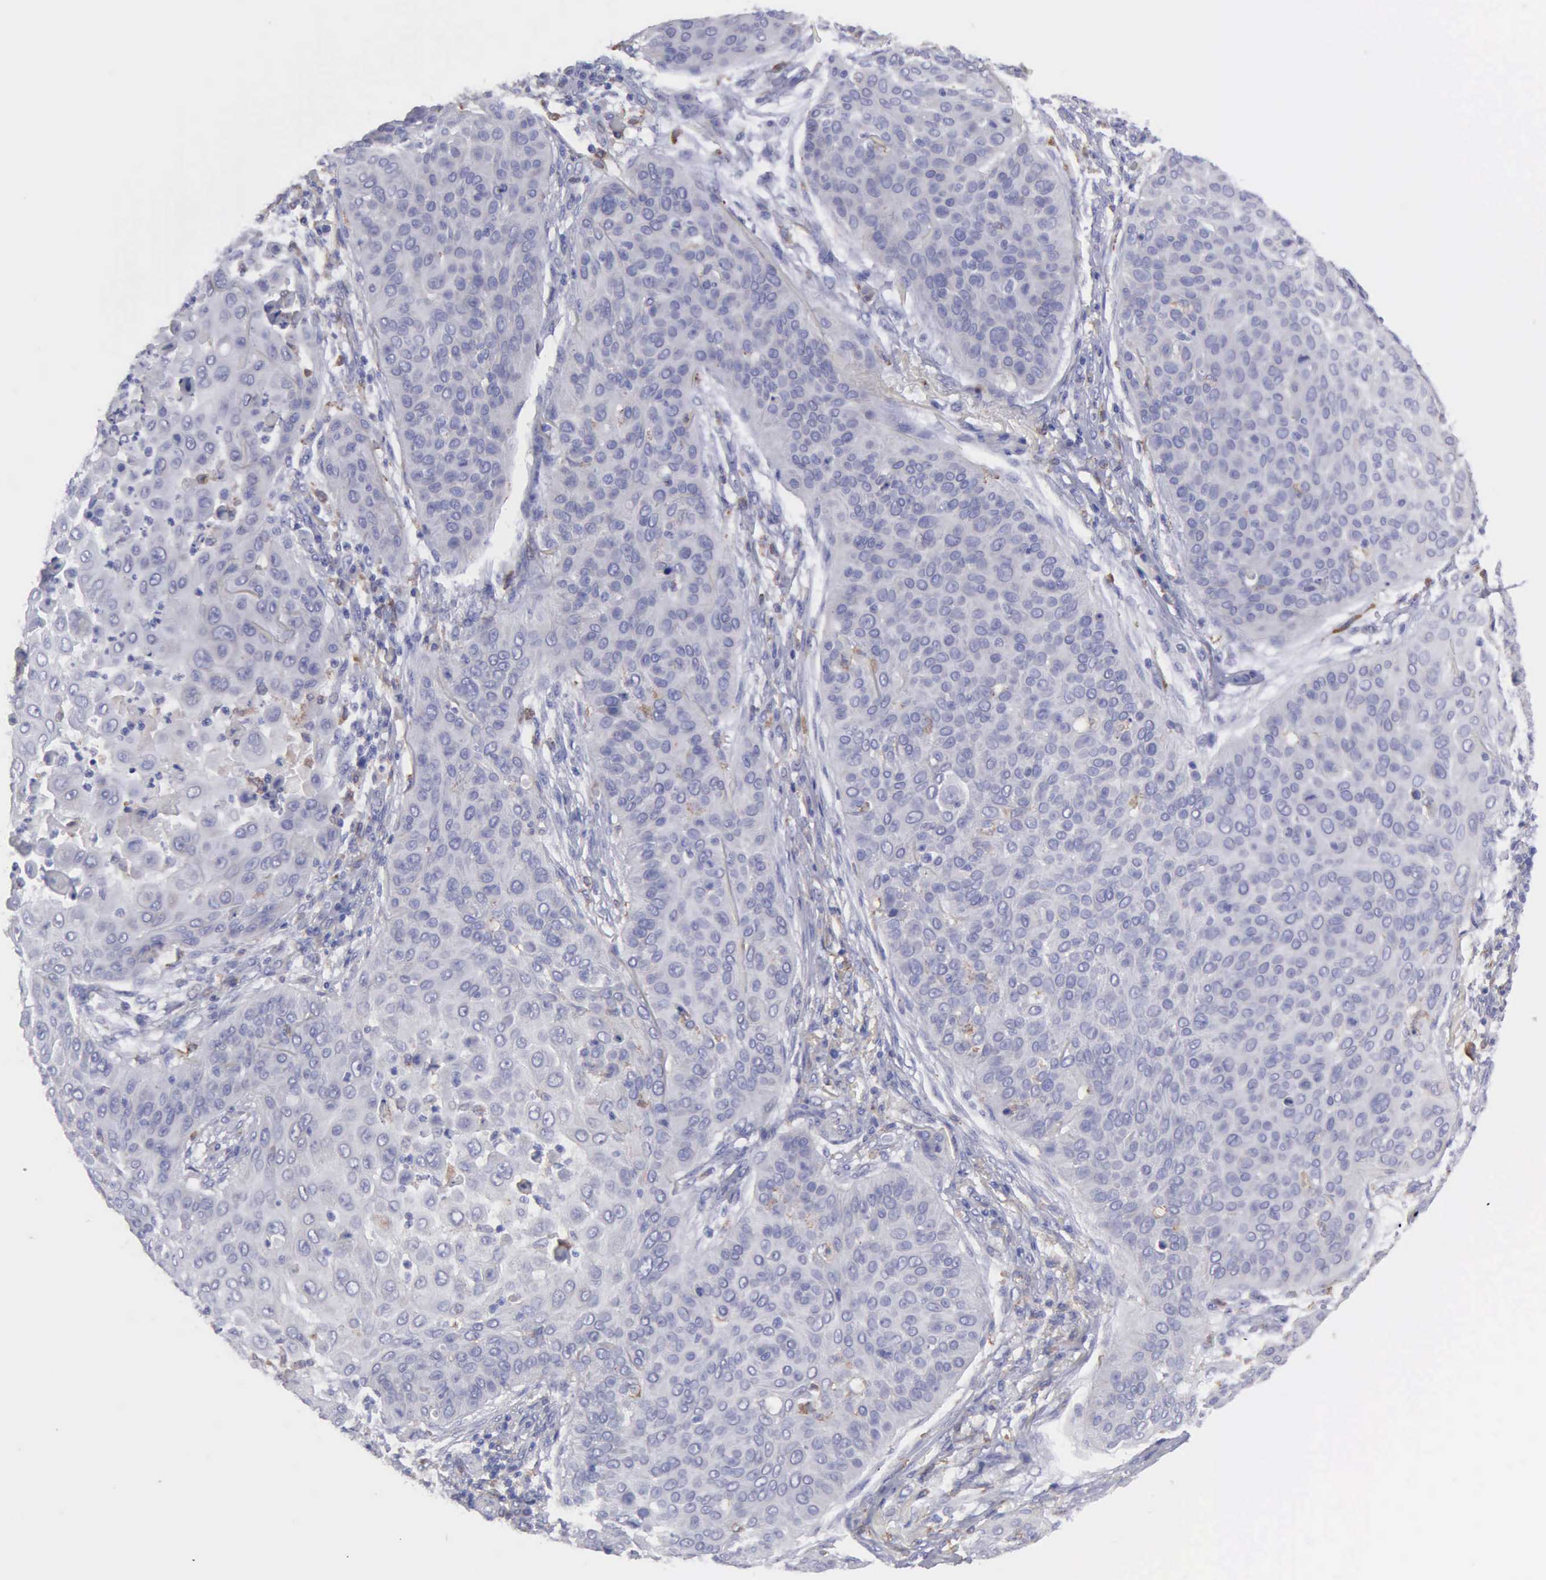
{"staining": {"intensity": "negative", "quantity": "none", "location": "none"}, "tissue": "skin cancer", "cell_type": "Tumor cells", "image_type": "cancer", "snomed": [{"axis": "morphology", "description": "Squamous cell carcinoma, NOS"}, {"axis": "topography", "description": "Skin"}], "caption": "IHC micrograph of human skin squamous cell carcinoma stained for a protein (brown), which reveals no positivity in tumor cells.", "gene": "TYRP1", "patient": {"sex": "male", "age": 82}}